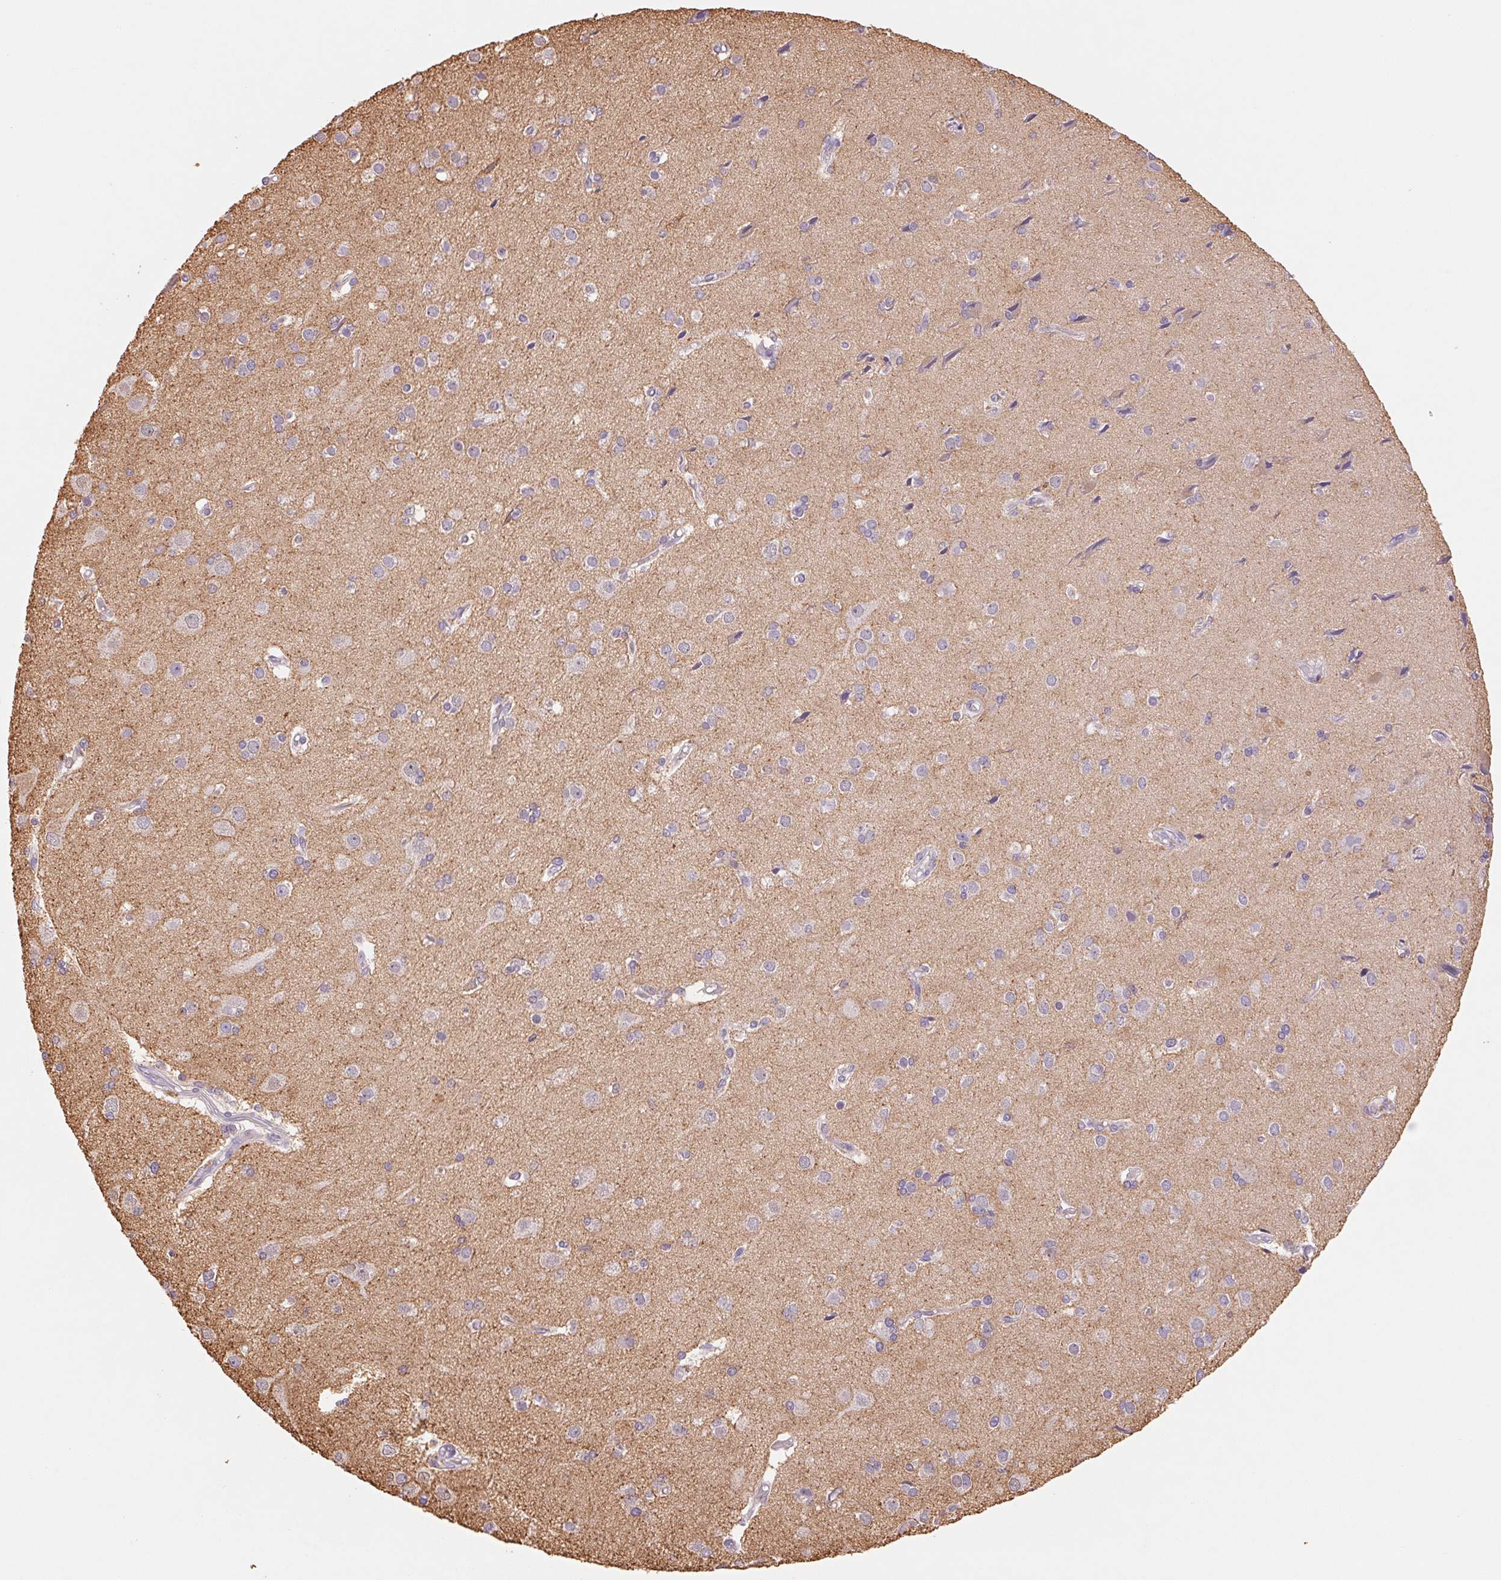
{"staining": {"intensity": "negative", "quantity": "none", "location": "none"}, "tissue": "cerebral cortex", "cell_type": "Endothelial cells", "image_type": "normal", "snomed": [{"axis": "morphology", "description": "Normal tissue, NOS"}, {"axis": "morphology", "description": "Glioma, malignant, High grade"}, {"axis": "topography", "description": "Cerebral cortex"}], "caption": "DAB (3,3'-diaminobenzidine) immunohistochemical staining of benign cerebral cortex displays no significant staining in endothelial cells.", "gene": "KIF26A", "patient": {"sex": "male", "age": 71}}